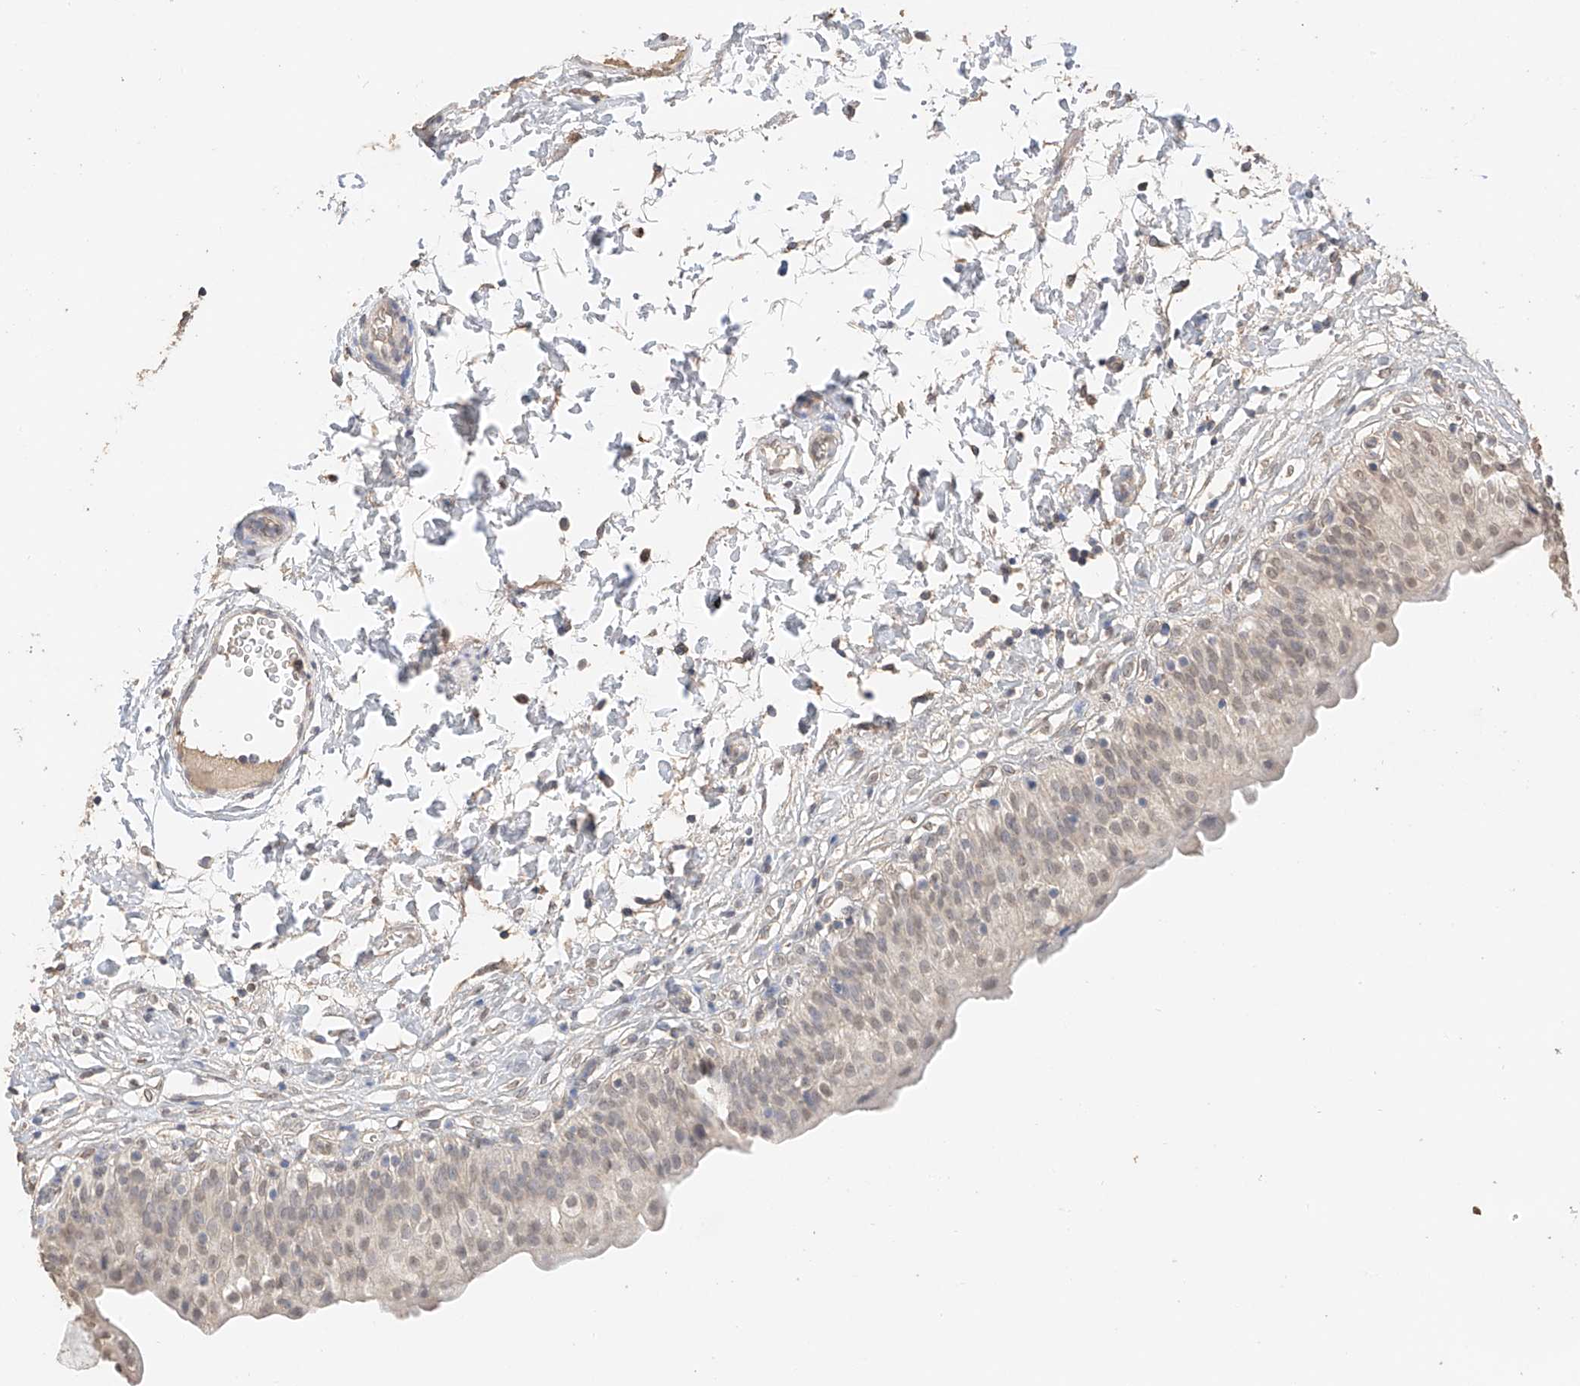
{"staining": {"intensity": "moderate", "quantity": ">75%", "location": "cytoplasmic/membranous,nuclear"}, "tissue": "urinary bladder", "cell_type": "Urothelial cells", "image_type": "normal", "snomed": [{"axis": "morphology", "description": "Normal tissue, NOS"}, {"axis": "topography", "description": "Urinary bladder"}], "caption": "High-magnification brightfield microscopy of normal urinary bladder stained with DAB (3,3'-diaminobenzidine) (brown) and counterstained with hematoxylin (blue). urothelial cells exhibit moderate cytoplasmic/membranous,nuclear expression is present in approximately>75% of cells.", "gene": "IL22RA2", "patient": {"sex": "male", "age": 55}}